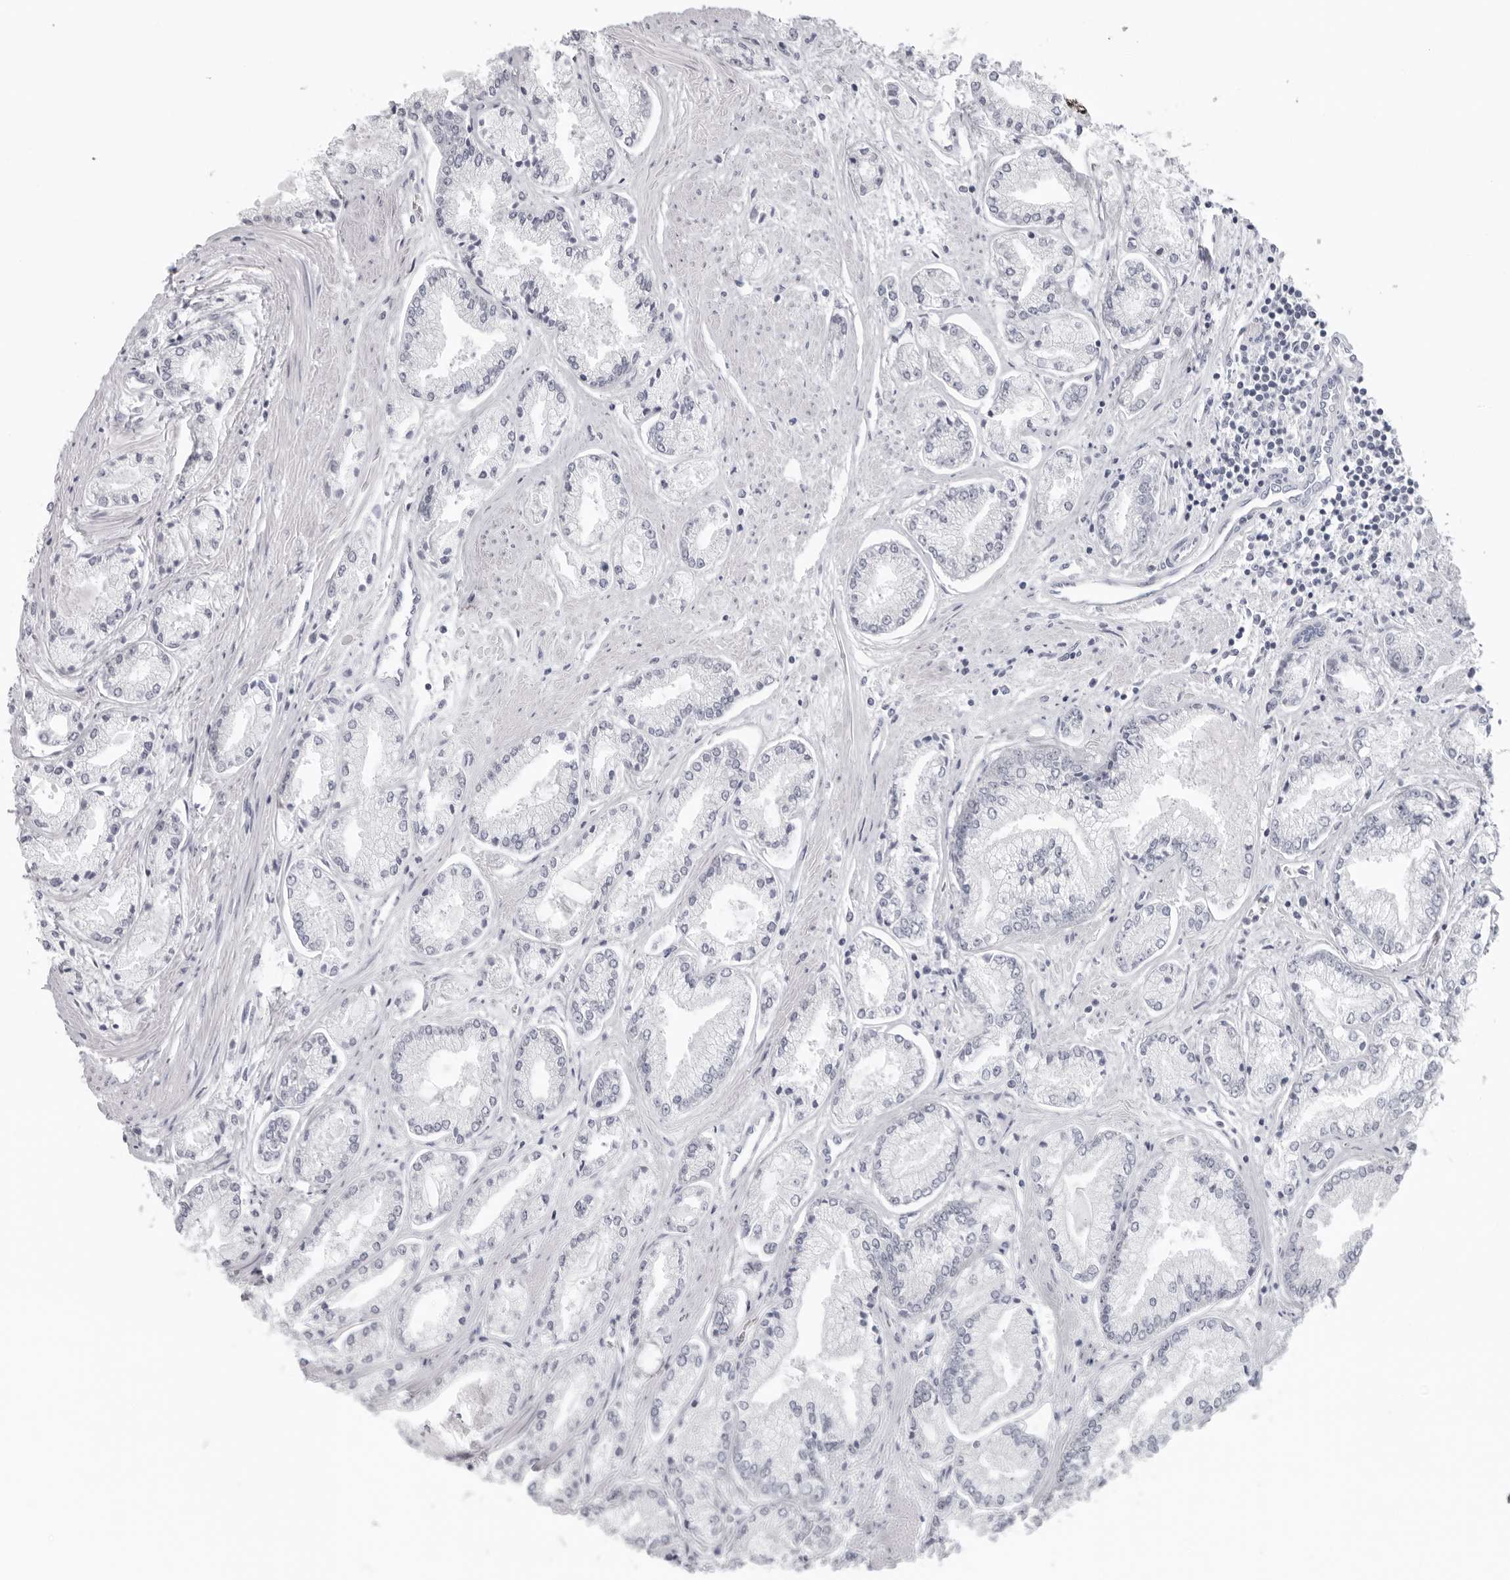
{"staining": {"intensity": "negative", "quantity": "none", "location": "none"}, "tissue": "prostate cancer", "cell_type": "Tumor cells", "image_type": "cancer", "snomed": [{"axis": "morphology", "description": "Adenocarcinoma, Low grade"}, {"axis": "topography", "description": "Prostate"}], "caption": "IHC micrograph of neoplastic tissue: human prostate cancer (adenocarcinoma (low-grade)) stained with DAB (3,3'-diaminobenzidine) exhibits no significant protein expression in tumor cells.", "gene": "EPB41", "patient": {"sex": "male", "age": 52}}